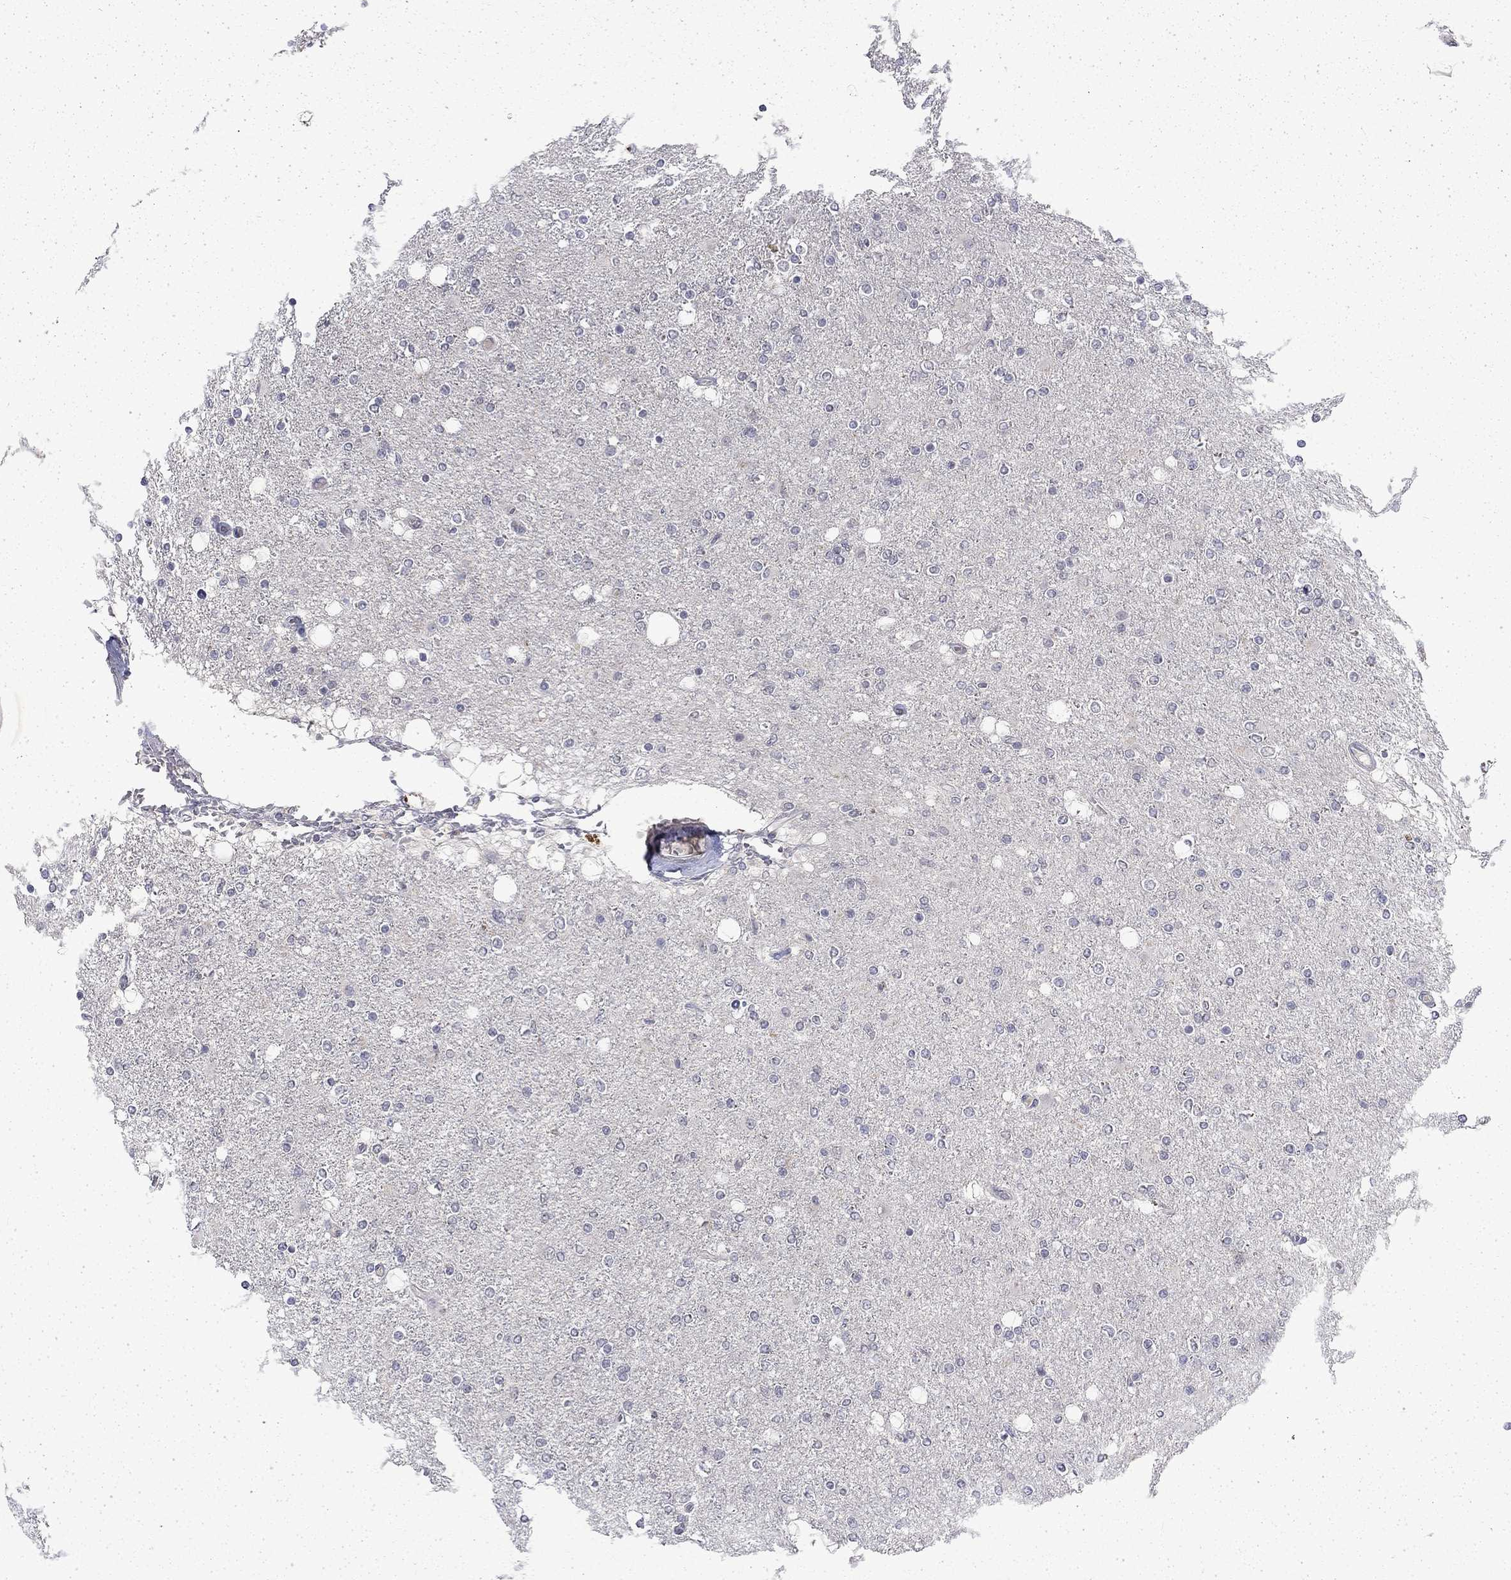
{"staining": {"intensity": "negative", "quantity": "none", "location": "none"}, "tissue": "glioma", "cell_type": "Tumor cells", "image_type": "cancer", "snomed": [{"axis": "morphology", "description": "Glioma, malignant, High grade"}, {"axis": "topography", "description": "Cerebral cortex"}], "caption": "There is no significant positivity in tumor cells of glioma.", "gene": "CHAT", "patient": {"sex": "male", "age": 70}}